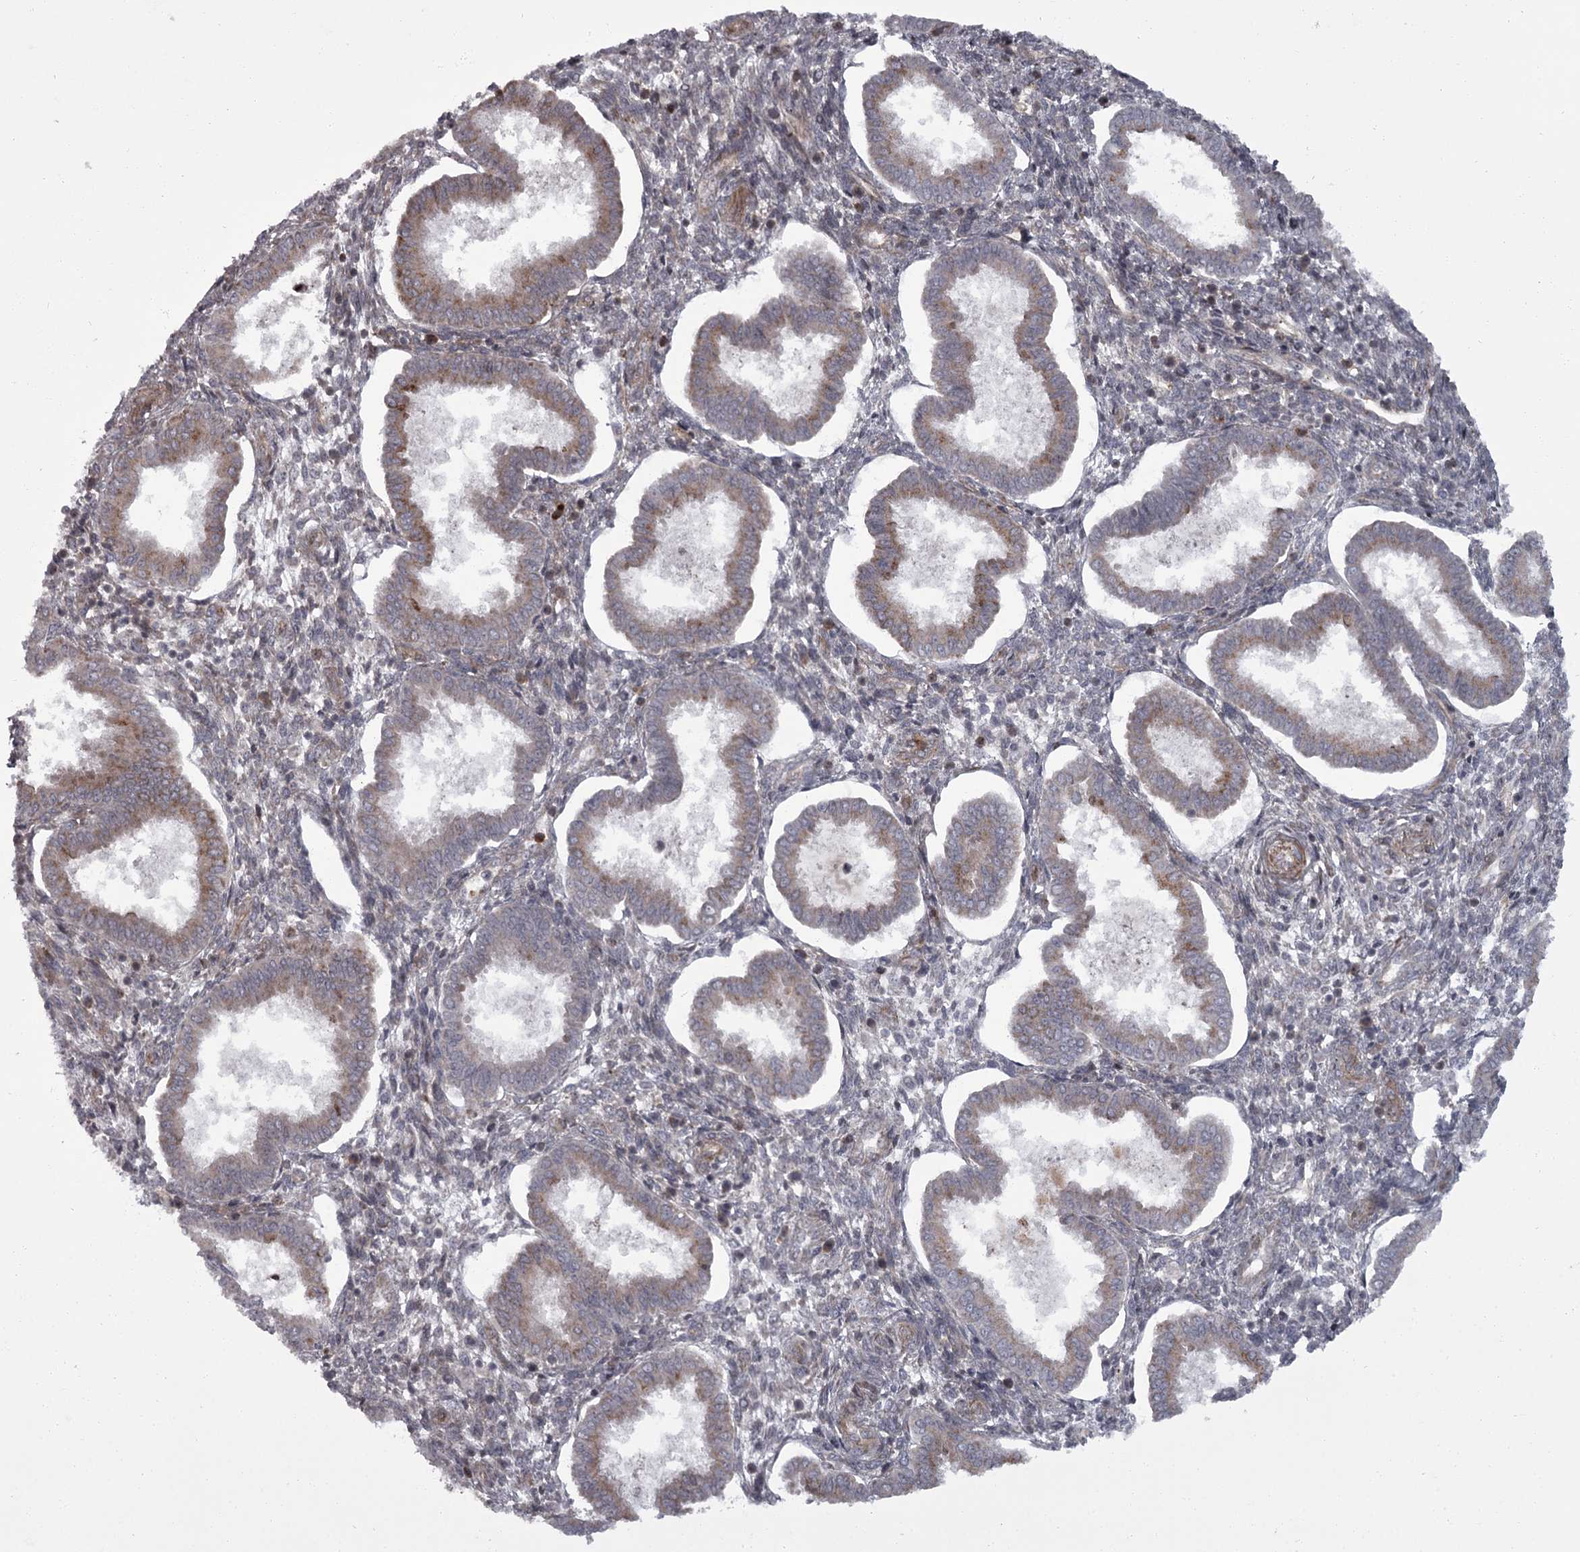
{"staining": {"intensity": "weak", "quantity": "<25%", "location": "cytoplasmic/membranous"}, "tissue": "endometrium", "cell_type": "Cells in endometrial stroma", "image_type": "normal", "snomed": [{"axis": "morphology", "description": "Normal tissue, NOS"}, {"axis": "topography", "description": "Endometrium"}], "caption": "An image of human endometrium is negative for staining in cells in endometrial stroma.", "gene": "THAP9", "patient": {"sex": "female", "age": 24}}